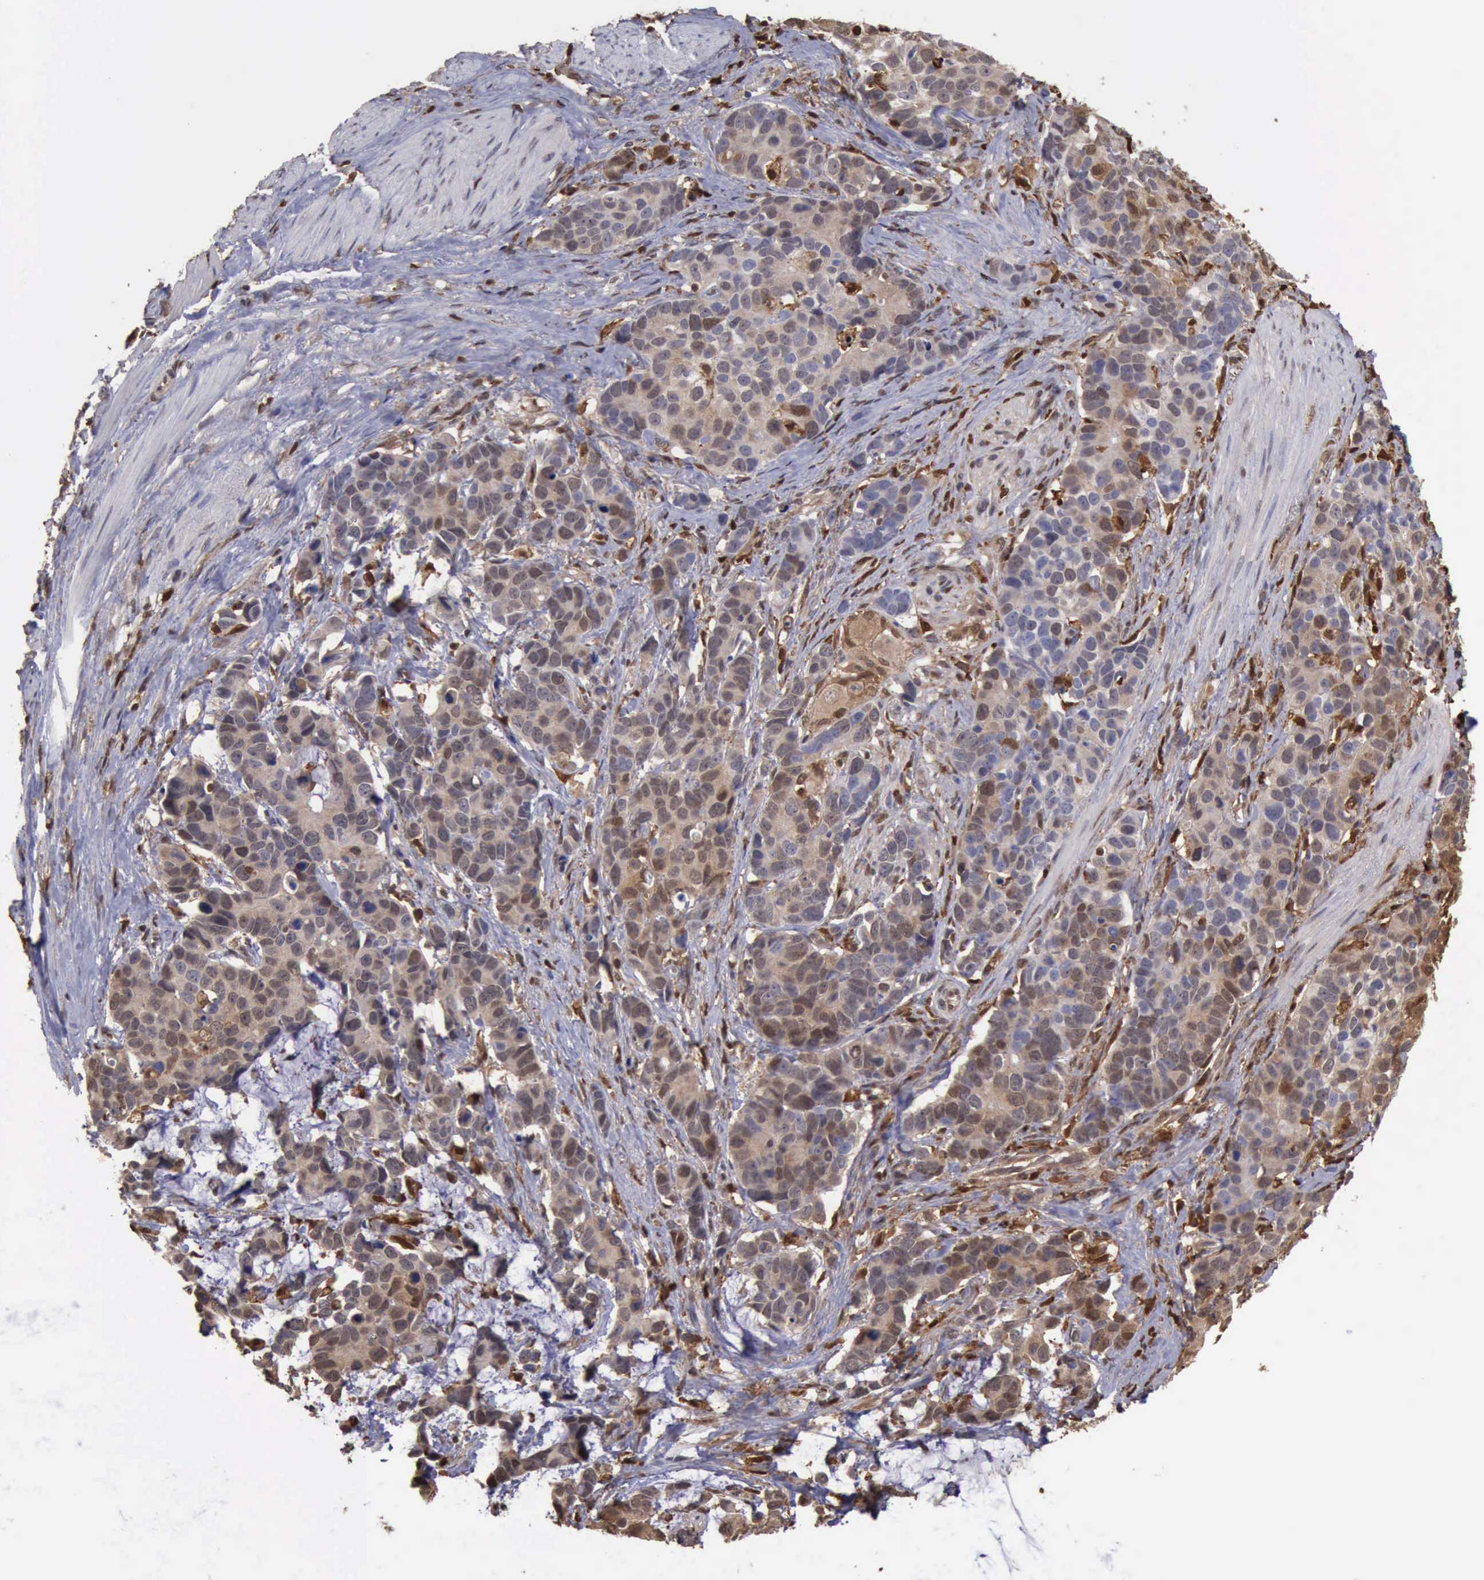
{"staining": {"intensity": "moderate", "quantity": "25%-75%", "location": "cytoplasmic/membranous,nuclear"}, "tissue": "stomach cancer", "cell_type": "Tumor cells", "image_type": "cancer", "snomed": [{"axis": "morphology", "description": "Adenocarcinoma, NOS"}, {"axis": "topography", "description": "Stomach, upper"}], "caption": "Human stomach adenocarcinoma stained with a protein marker exhibits moderate staining in tumor cells.", "gene": "STAT1", "patient": {"sex": "male", "age": 71}}